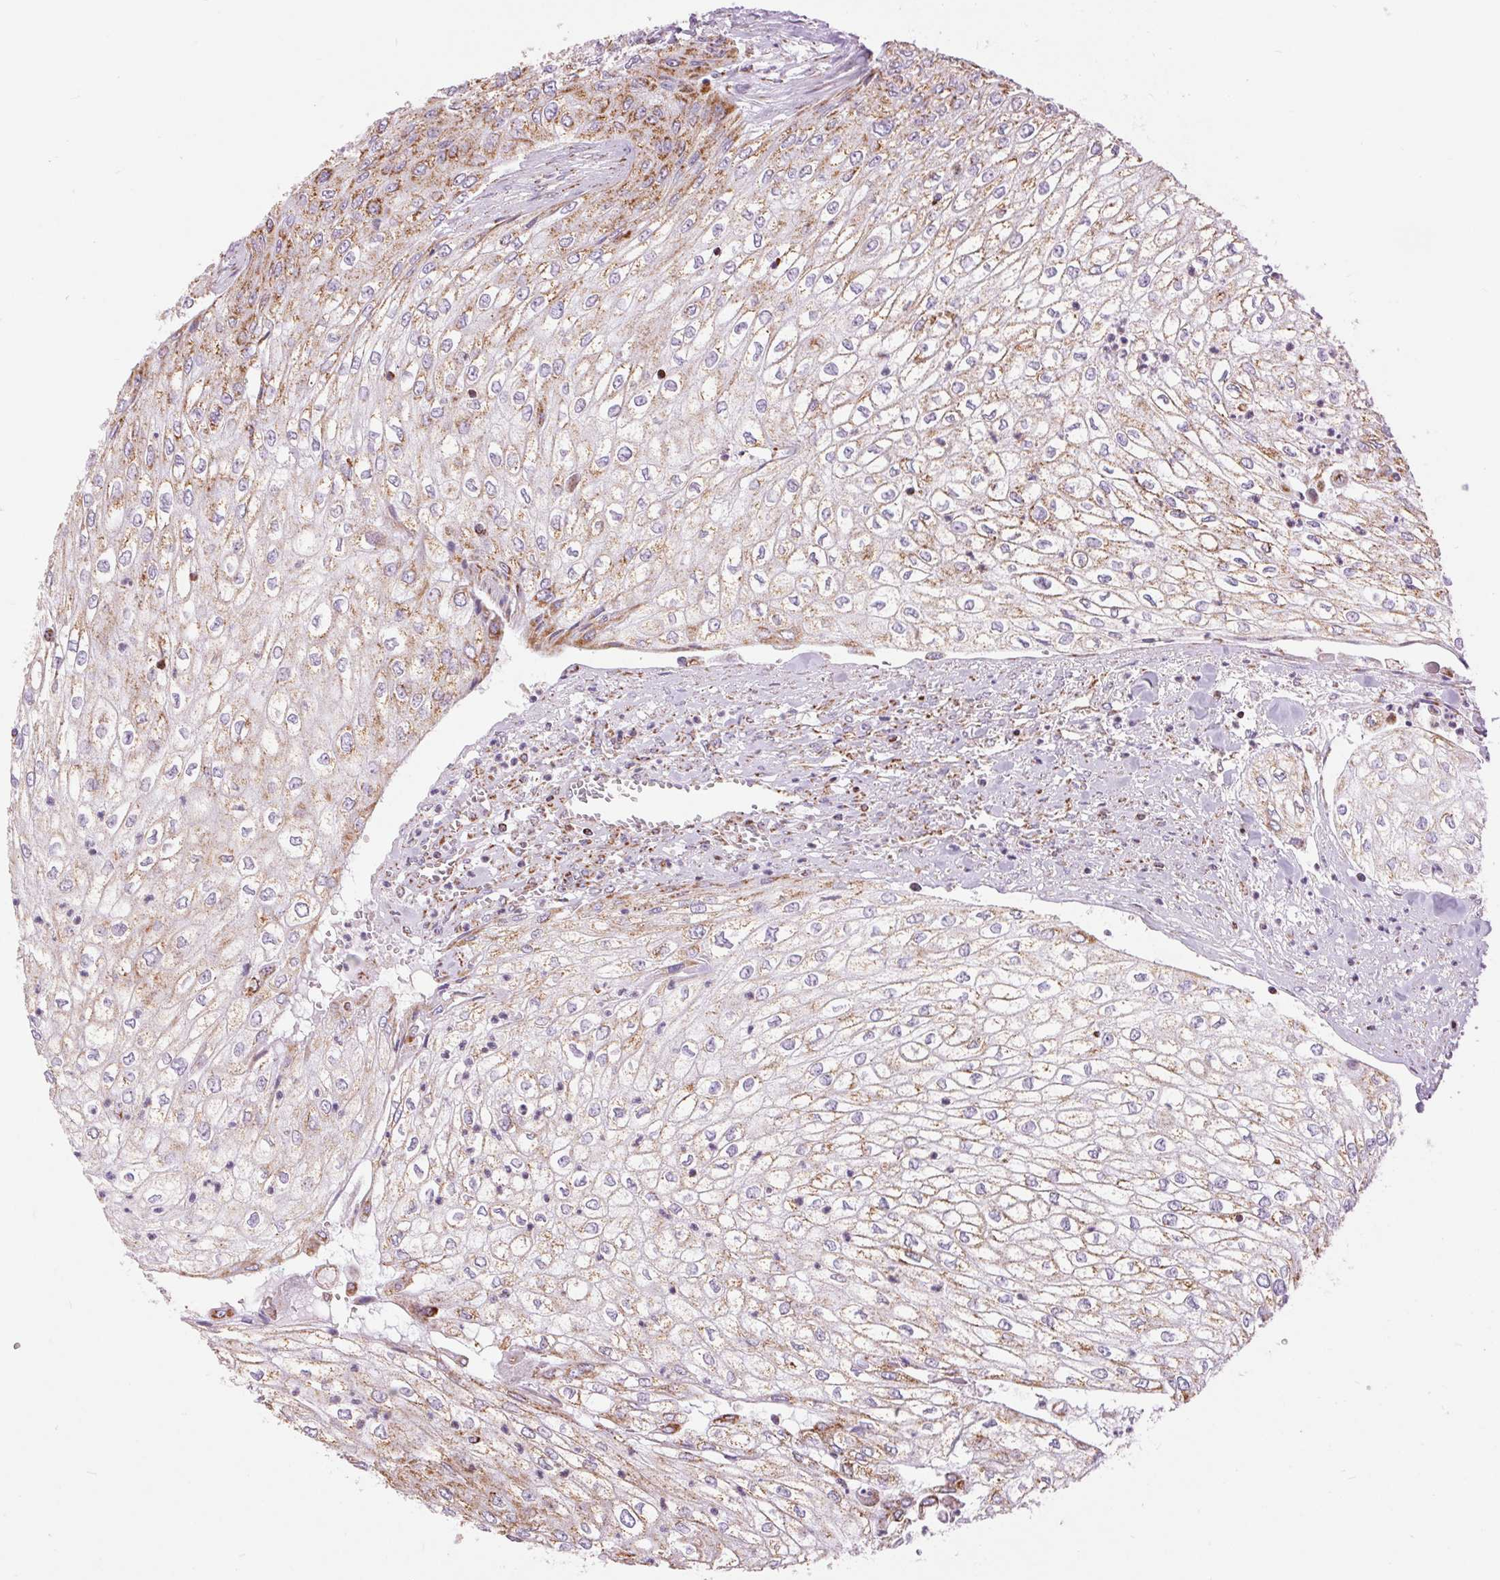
{"staining": {"intensity": "moderate", "quantity": "25%-75%", "location": "cytoplasmic/membranous"}, "tissue": "urothelial cancer", "cell_type": "Tumor cells", "image_type": "cancer", "snomed": [{"axis": "morphology", "description": "Urothelial carcinoma, High grade"}, {"axis": "topography", "description": "Urinary bladder"}], "caption": "A brown stain highlights moderate cytoplasmic/membranous expression of a protein in urothelial cancer tumor cells.", "gene": "ATP5PB", "patient": {"sex": "male", "age": 62}}